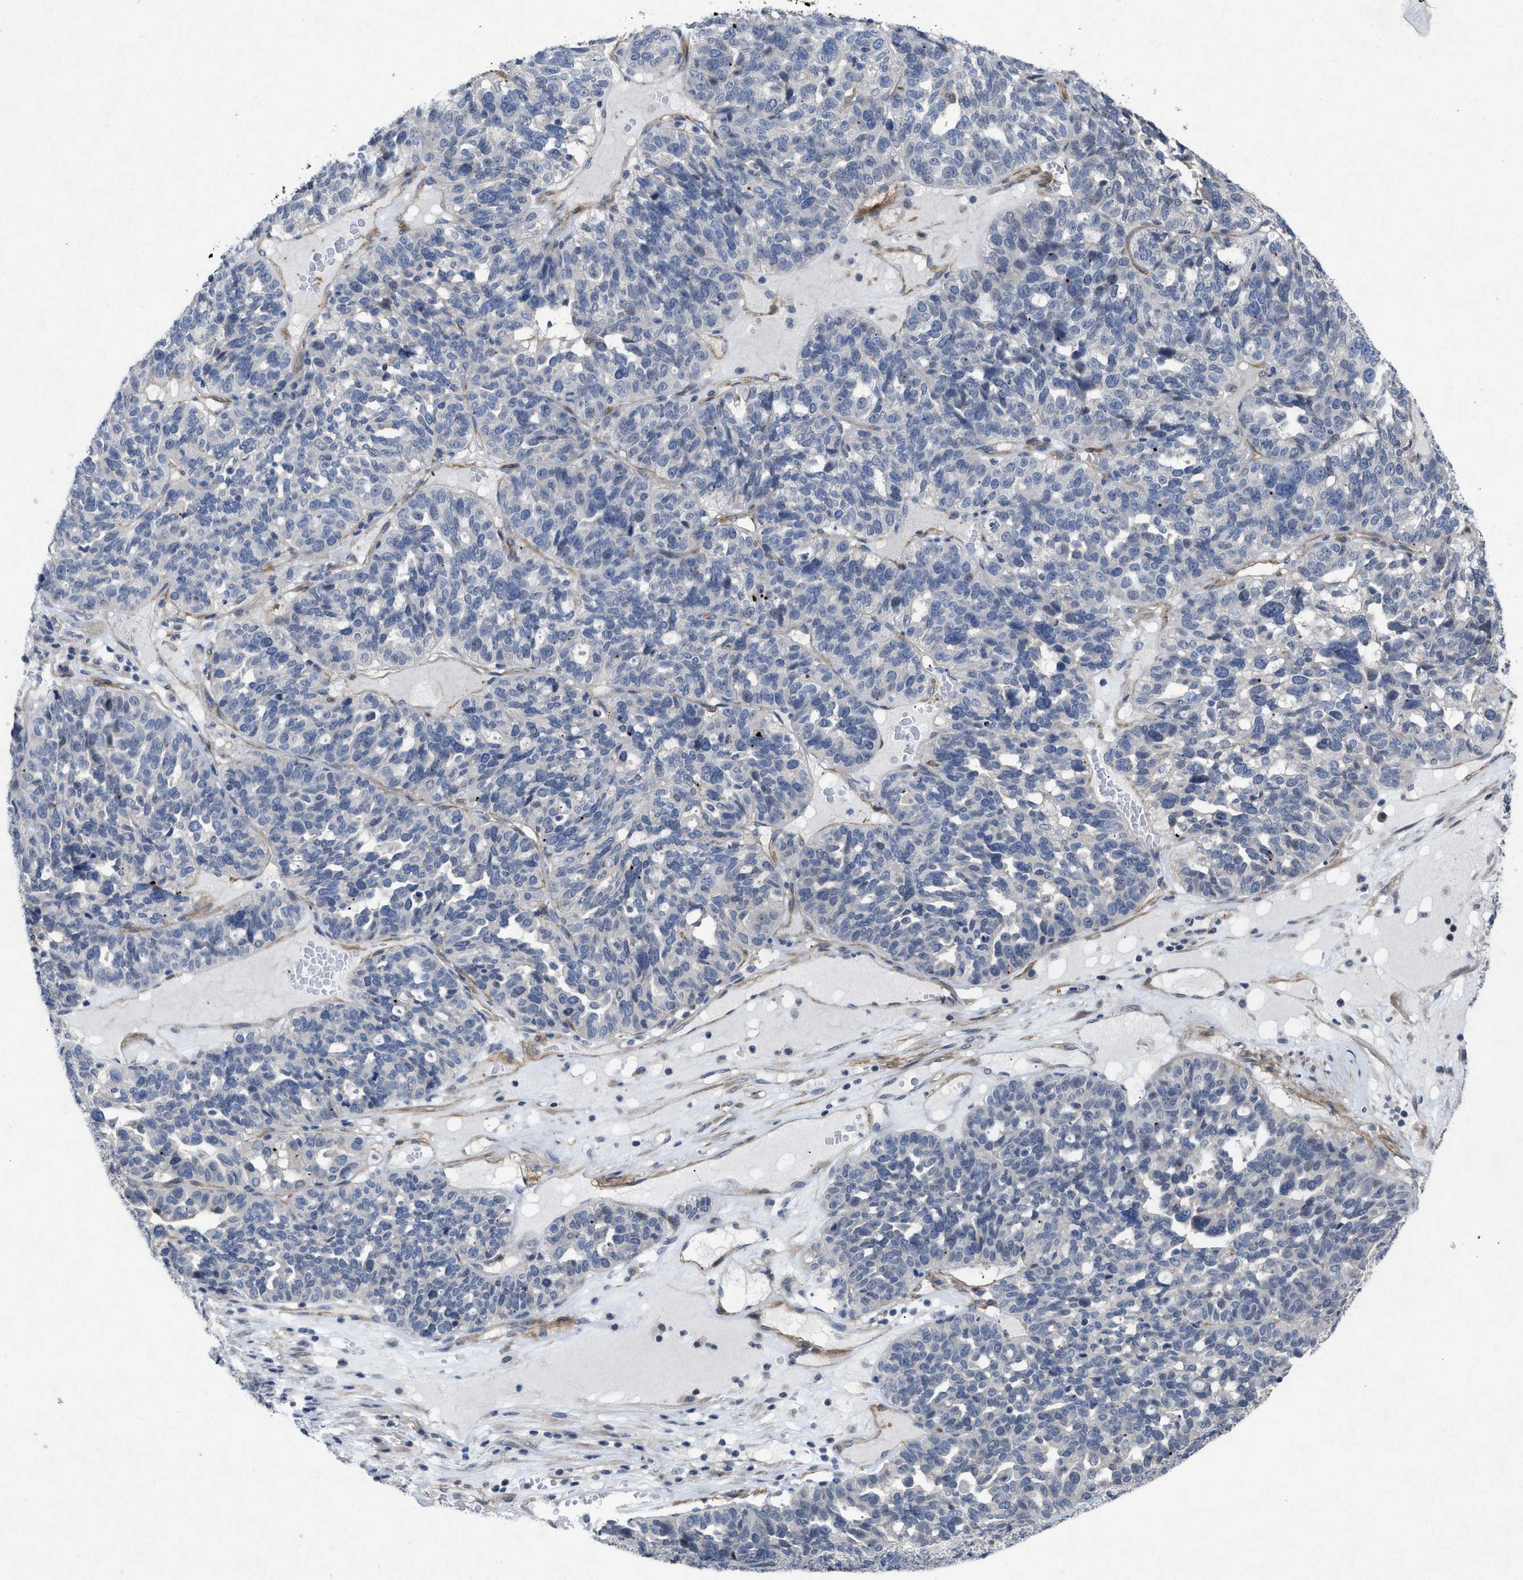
{"staining": {"intensity": "negative", "quantity": "none", "location": "none"}, "tissue": "ovarian cancer", "cell_type": "Tumor cells", "image_type": "cancer", "snomed": [{"axis": "morphology", "description": "Cystadenocarcinoma, serous, NOS"}, {"axis": "topography", "description": "Ovary"}], "caption": "Immunohistochemistry of serous cystadenocarcinoma (ovarian) demonstrates no expression in tumor cells. Nuclei are stained in blue.", "gene": "PDGFRA", "patient": {"sex": "female", "age": 59}}